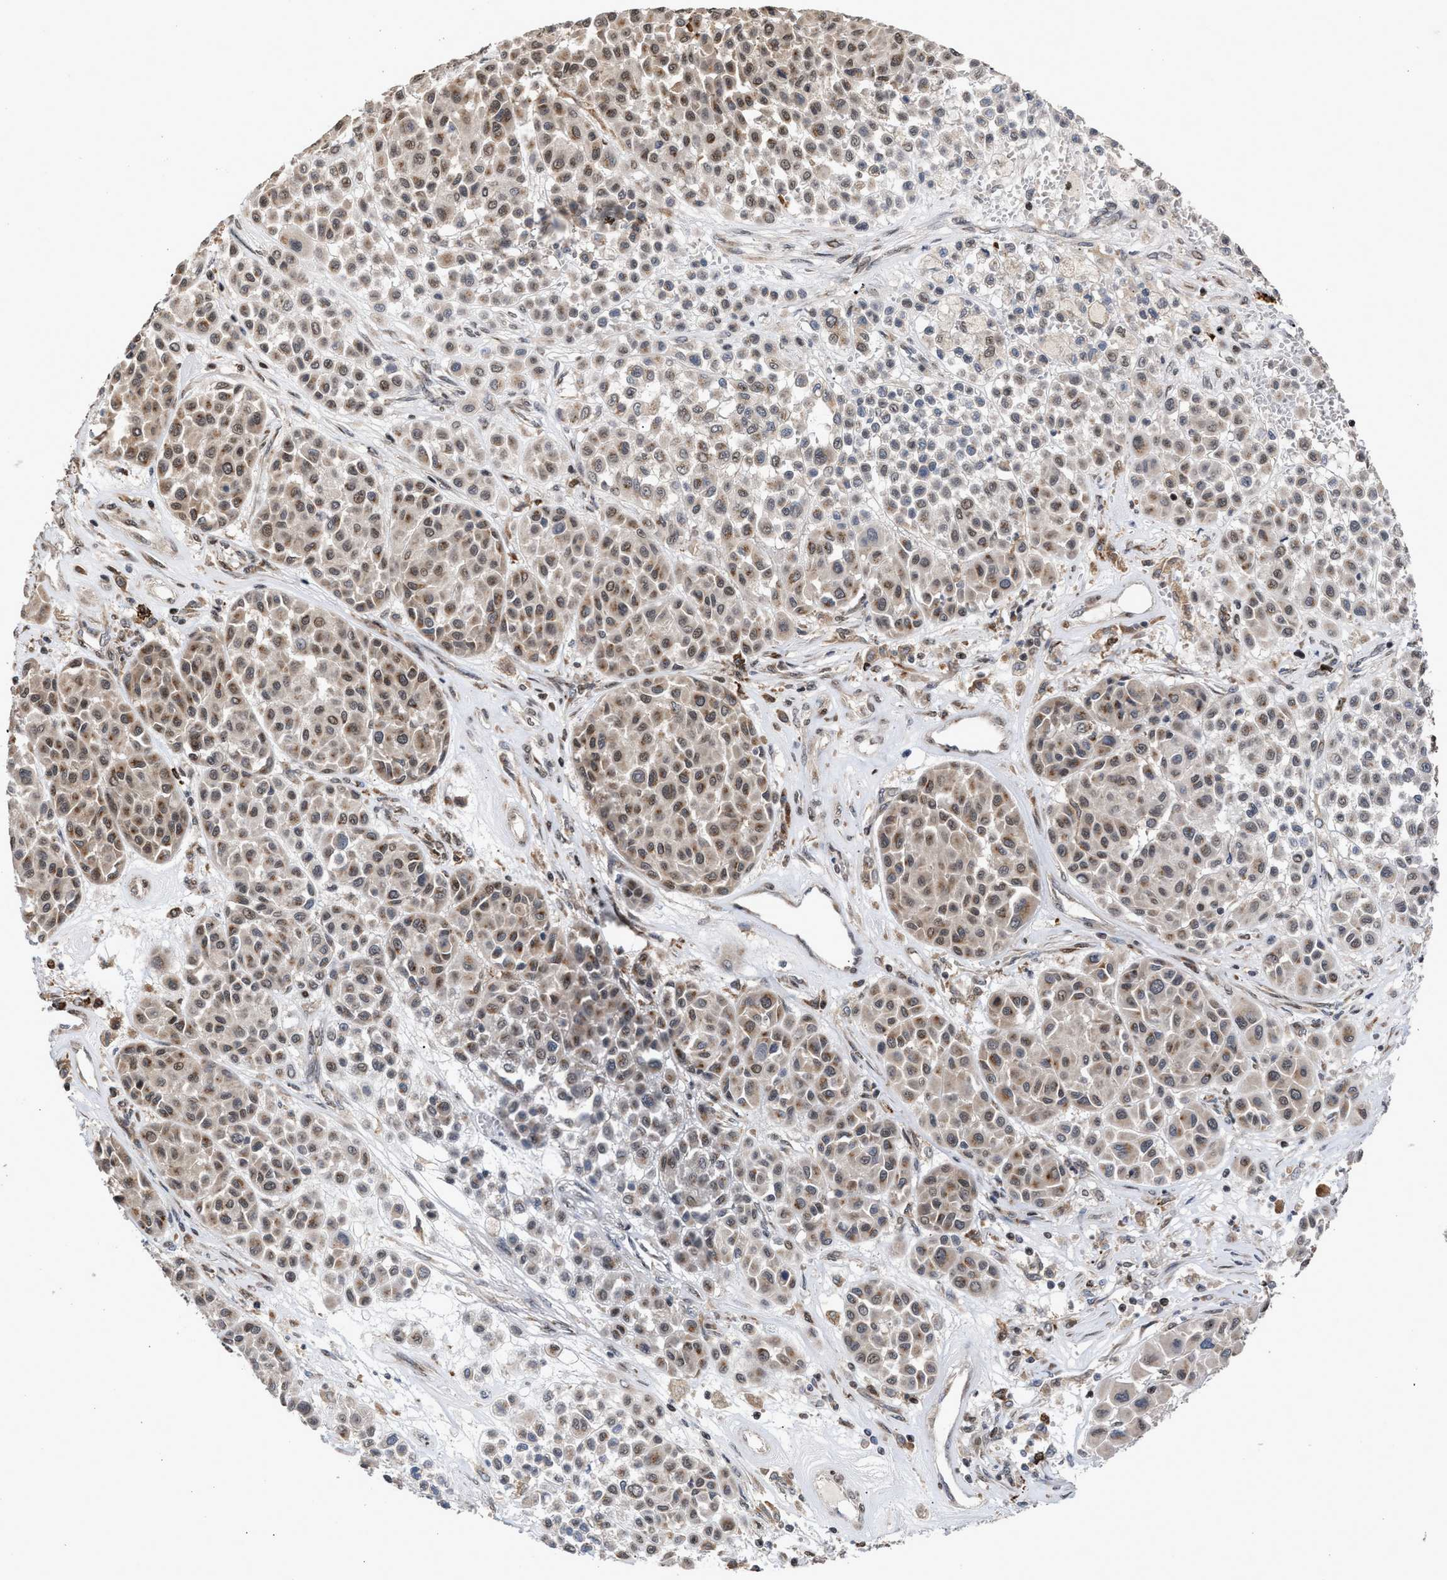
{"staining": {"intensity": "weak", "quantity": ">75%", "location": "cytoplasmic/membranous"}, "tissue": "melanoma", "cell_type": "Tumor cells", "image_type": "cancer", "snomed": [{"axis": "morphology", "description": "Malignant melanoma, Metastatic site"}, {"axis": "topography", "description": "Soft tissue"}], "caption": "Immunohistochemistry (IHC) (DAB (3,3'-diaminobenzidine)) staining of malignant melanoma (metastatic site) displays weak cytoplasmic/membranous protein positivity in approximately >75% of tumor cells.", "gene": "MKNK2", "patient": {"sex": "male", "age": 41}}